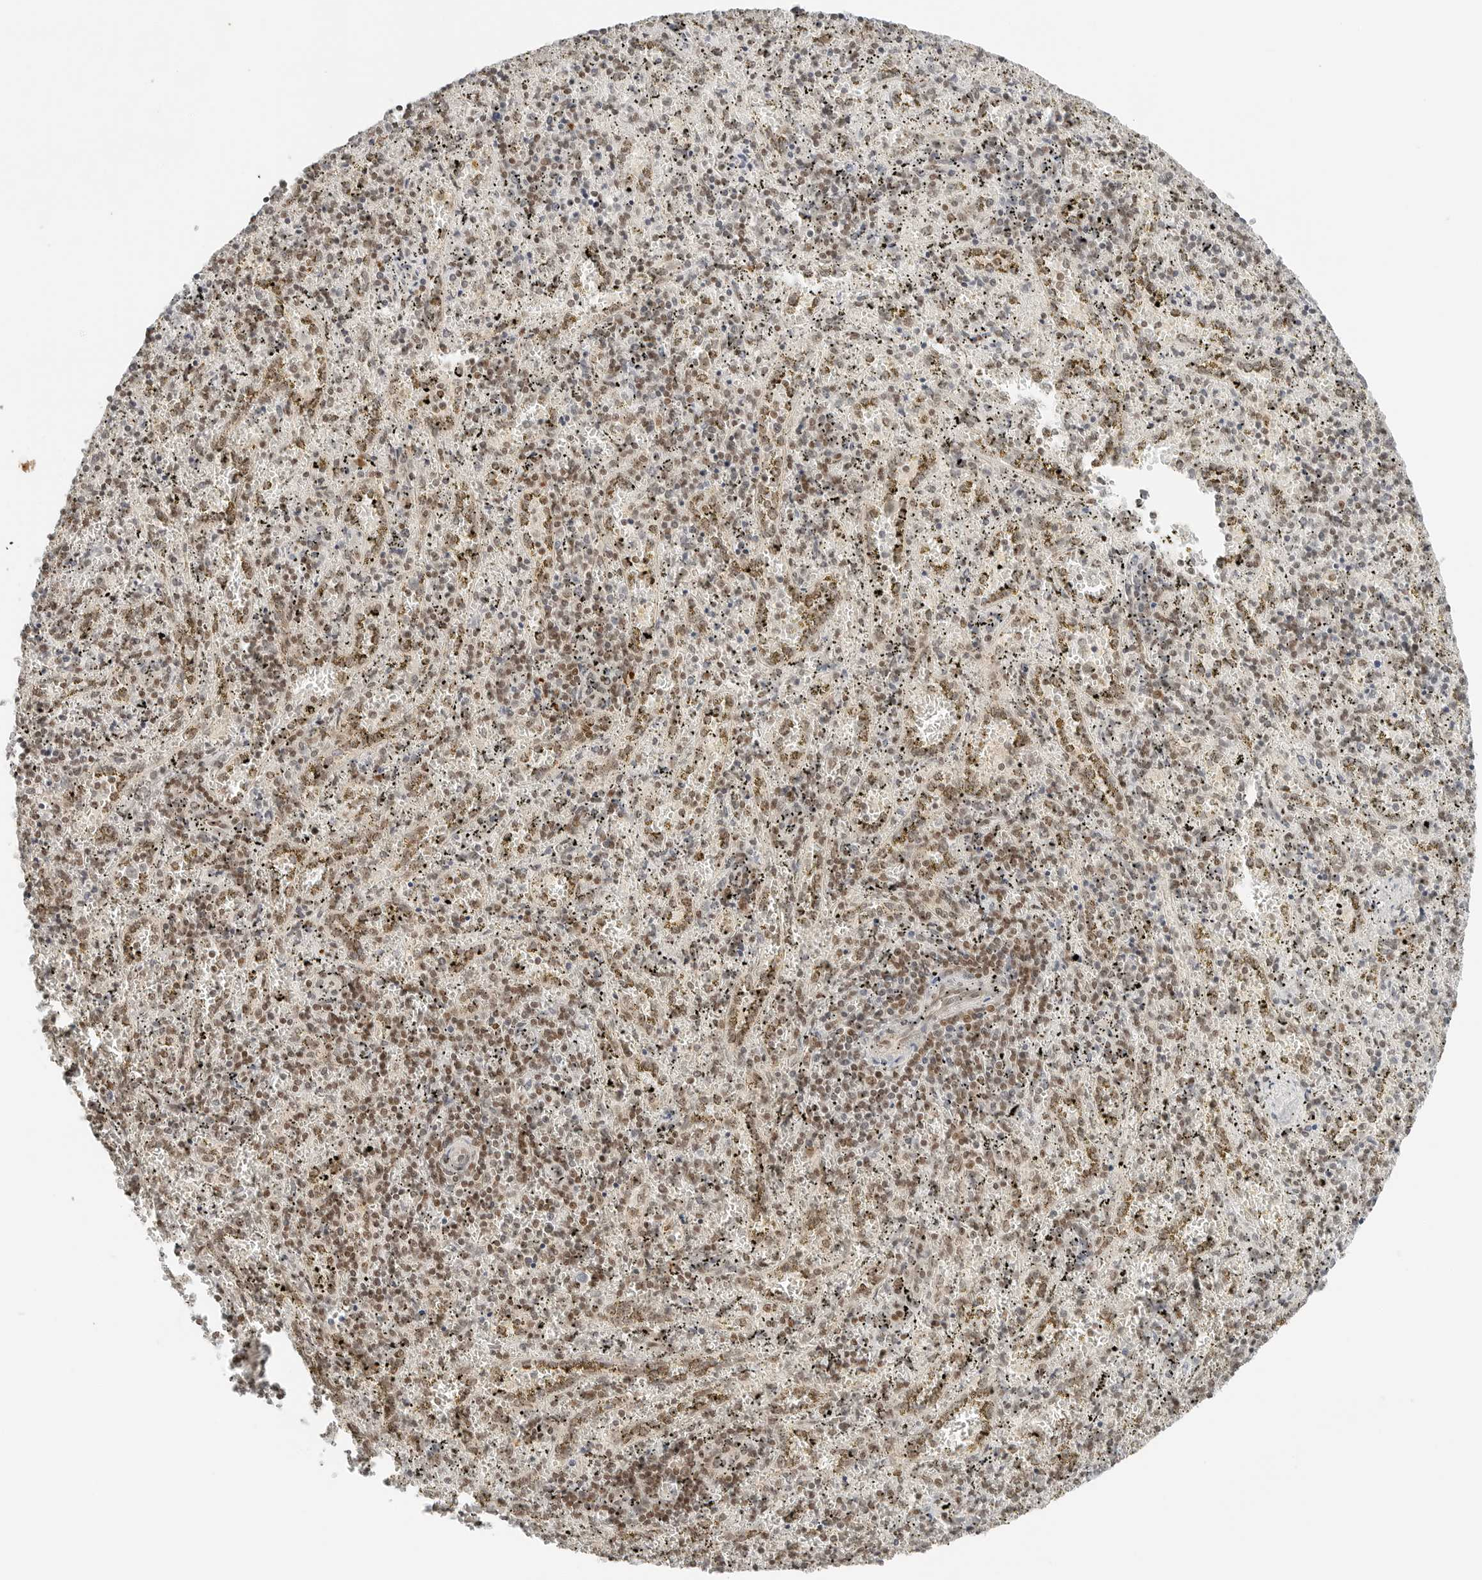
{"staining": {"intensity": "moderate", "quantity": "25%-75%", "location": "nuclear"}, "tissue": "spleen", "cell_type": "Cells in red pulp", "image_type": "normal", "snomed": [{"axis": "morphology", "description": "Normal tissue, NOS"}, {"axis": "topography", "description": "Spleen"}], "caption": "This histopathology image reveals immunohistochemistry staining of benign human spleen, with medium moderate nuclear staining in about 25%-75% of cells in red pulp.", "gene": "CRTC2", "patient": {"sex": "male", "age": 11}}